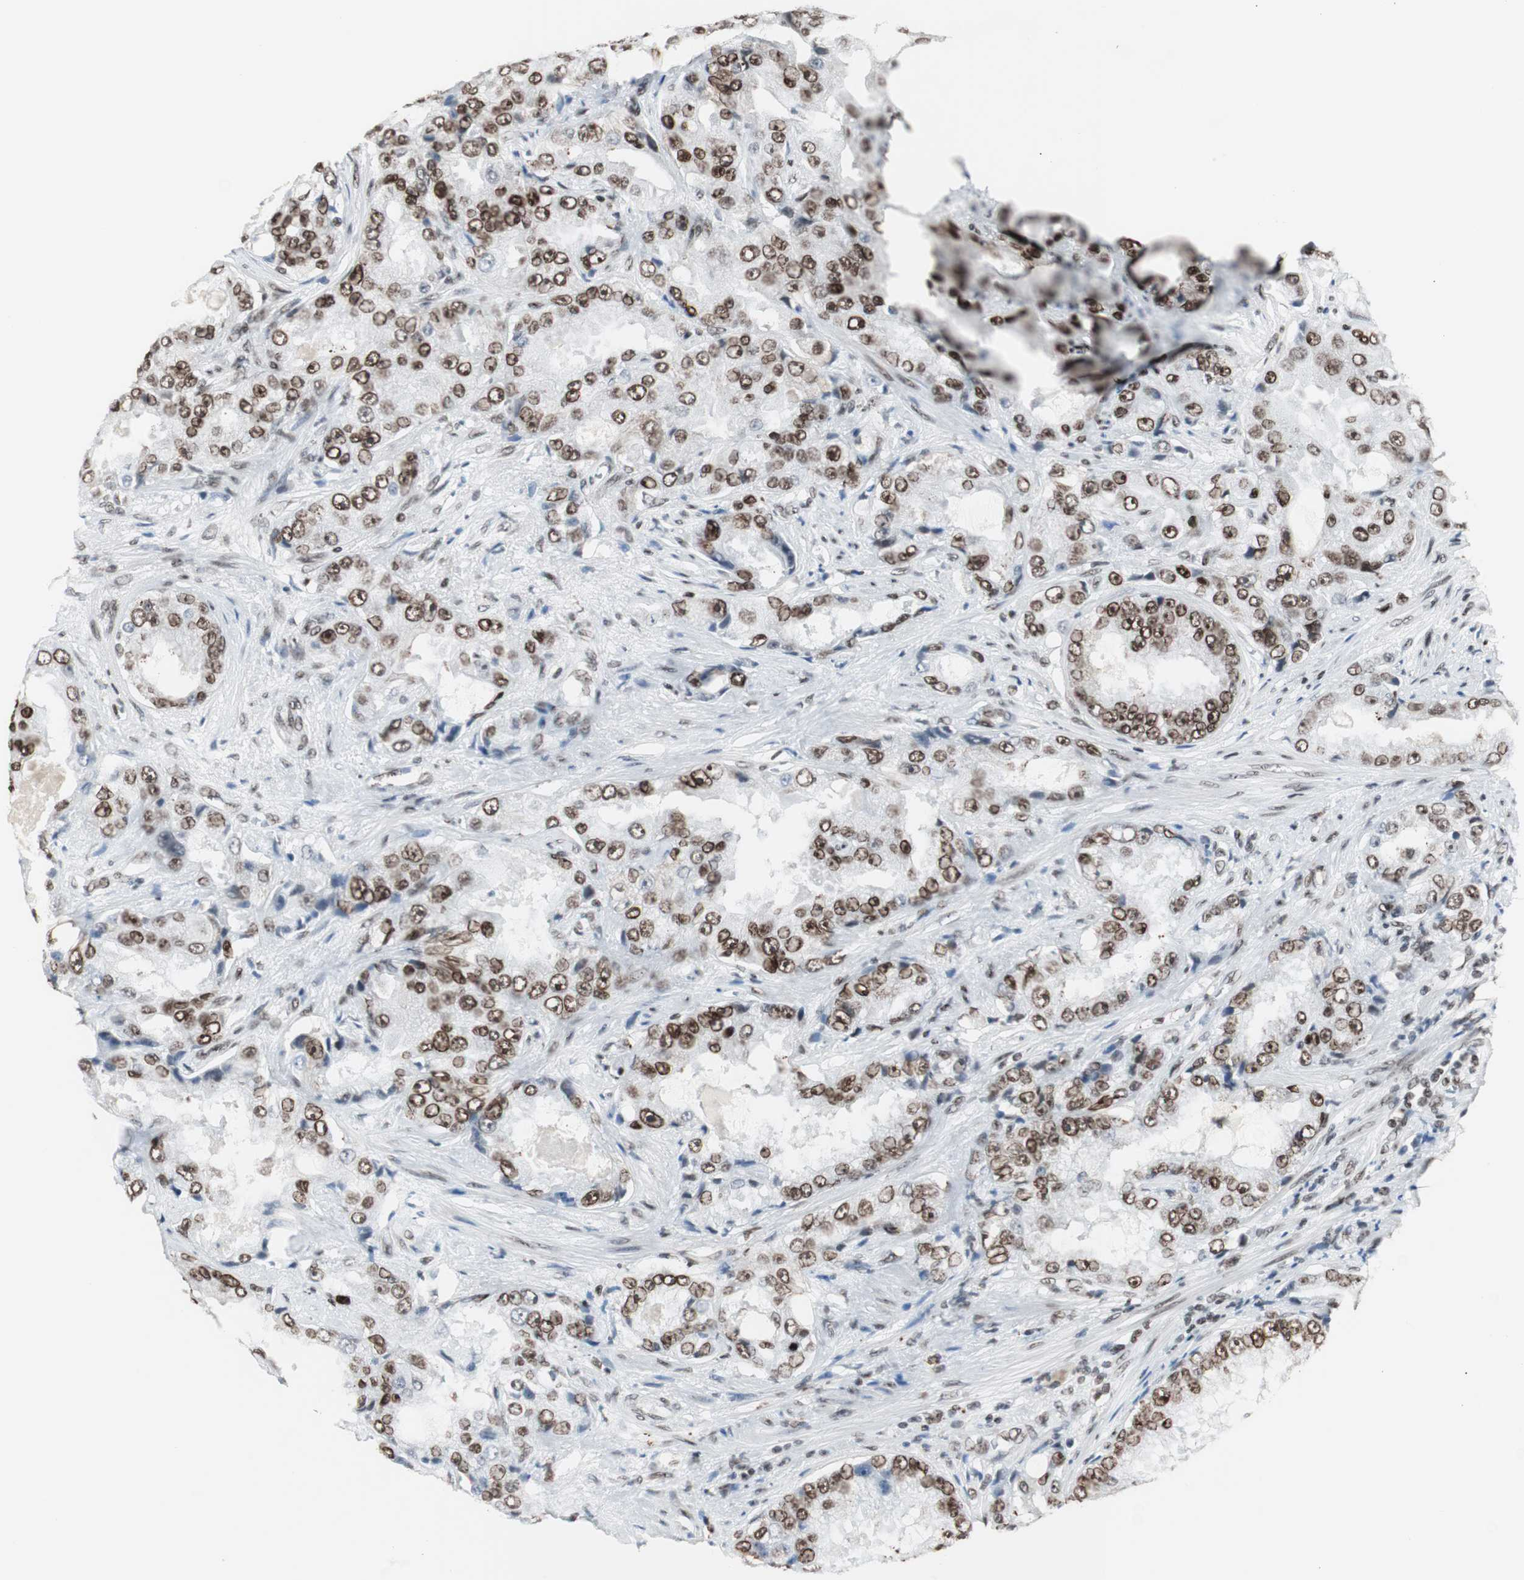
{"staining": {"intensity": "strong", "quantity": ">75%", "location": "nuclear"}, "tissue": "prostate cancer", "cell_type": "Tumor cells", "image_type": "cancer", "snomed": [{"axis": "morphology", "description": "Adenocarcinoma, High grade"}, {"axis": "topography", "description": "Prostate"}], "caption": "A high amount of strong nuclear positivity is seen in approximately >75% of tumor cells in prostate cancer tissue. The staining is performed using DAB brown chromogen to label protein expression. The nuclei are counter-stained blue using hematoxylin.", "gene": "XRCC1", "patient": {"sex": "male", "age": 73}}